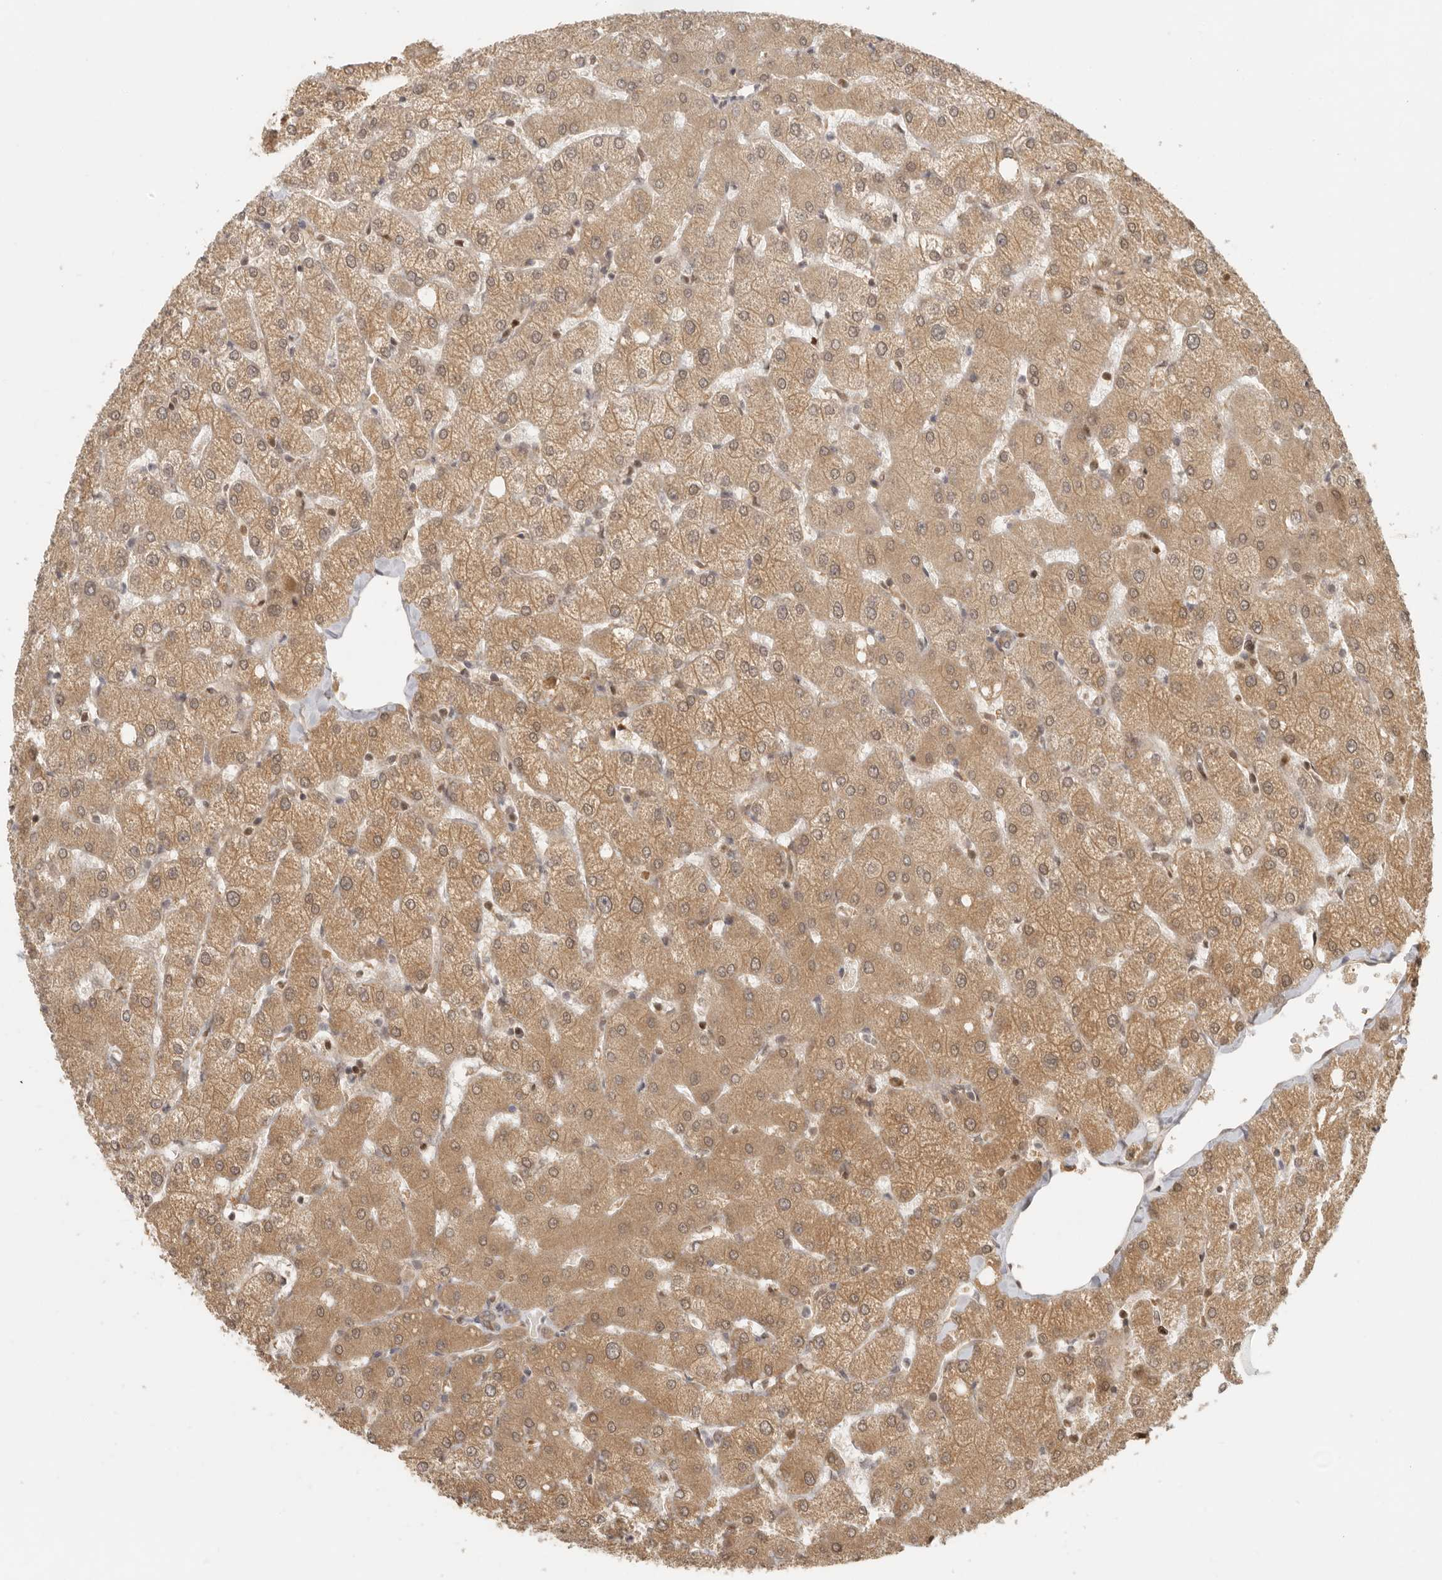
{"staining": {"intensity": "weak", "quantity": "25%-75%", "location": "cytoplasmic/membranous"}, "tissue": "liver", "cell_type": "Cholangiocytes", "image_type": "normal", "snomed": [{"axis": "morphology", "description": "Normal tissue, NOS"}, {"axis": "topography", "description": "Liver"}], "caption": "An immunohistochemistry (IHC) histopathology image of normal tissue is shown. Protein staining in brown highlights weak cytoplasmic/membranous positivity in liver within cholangiocytes. (DAB IHC, brown staining for protein, blue staining for nuclei).", "gene": "PSMA5", "patient": {"sex": "female", "age": 54}}